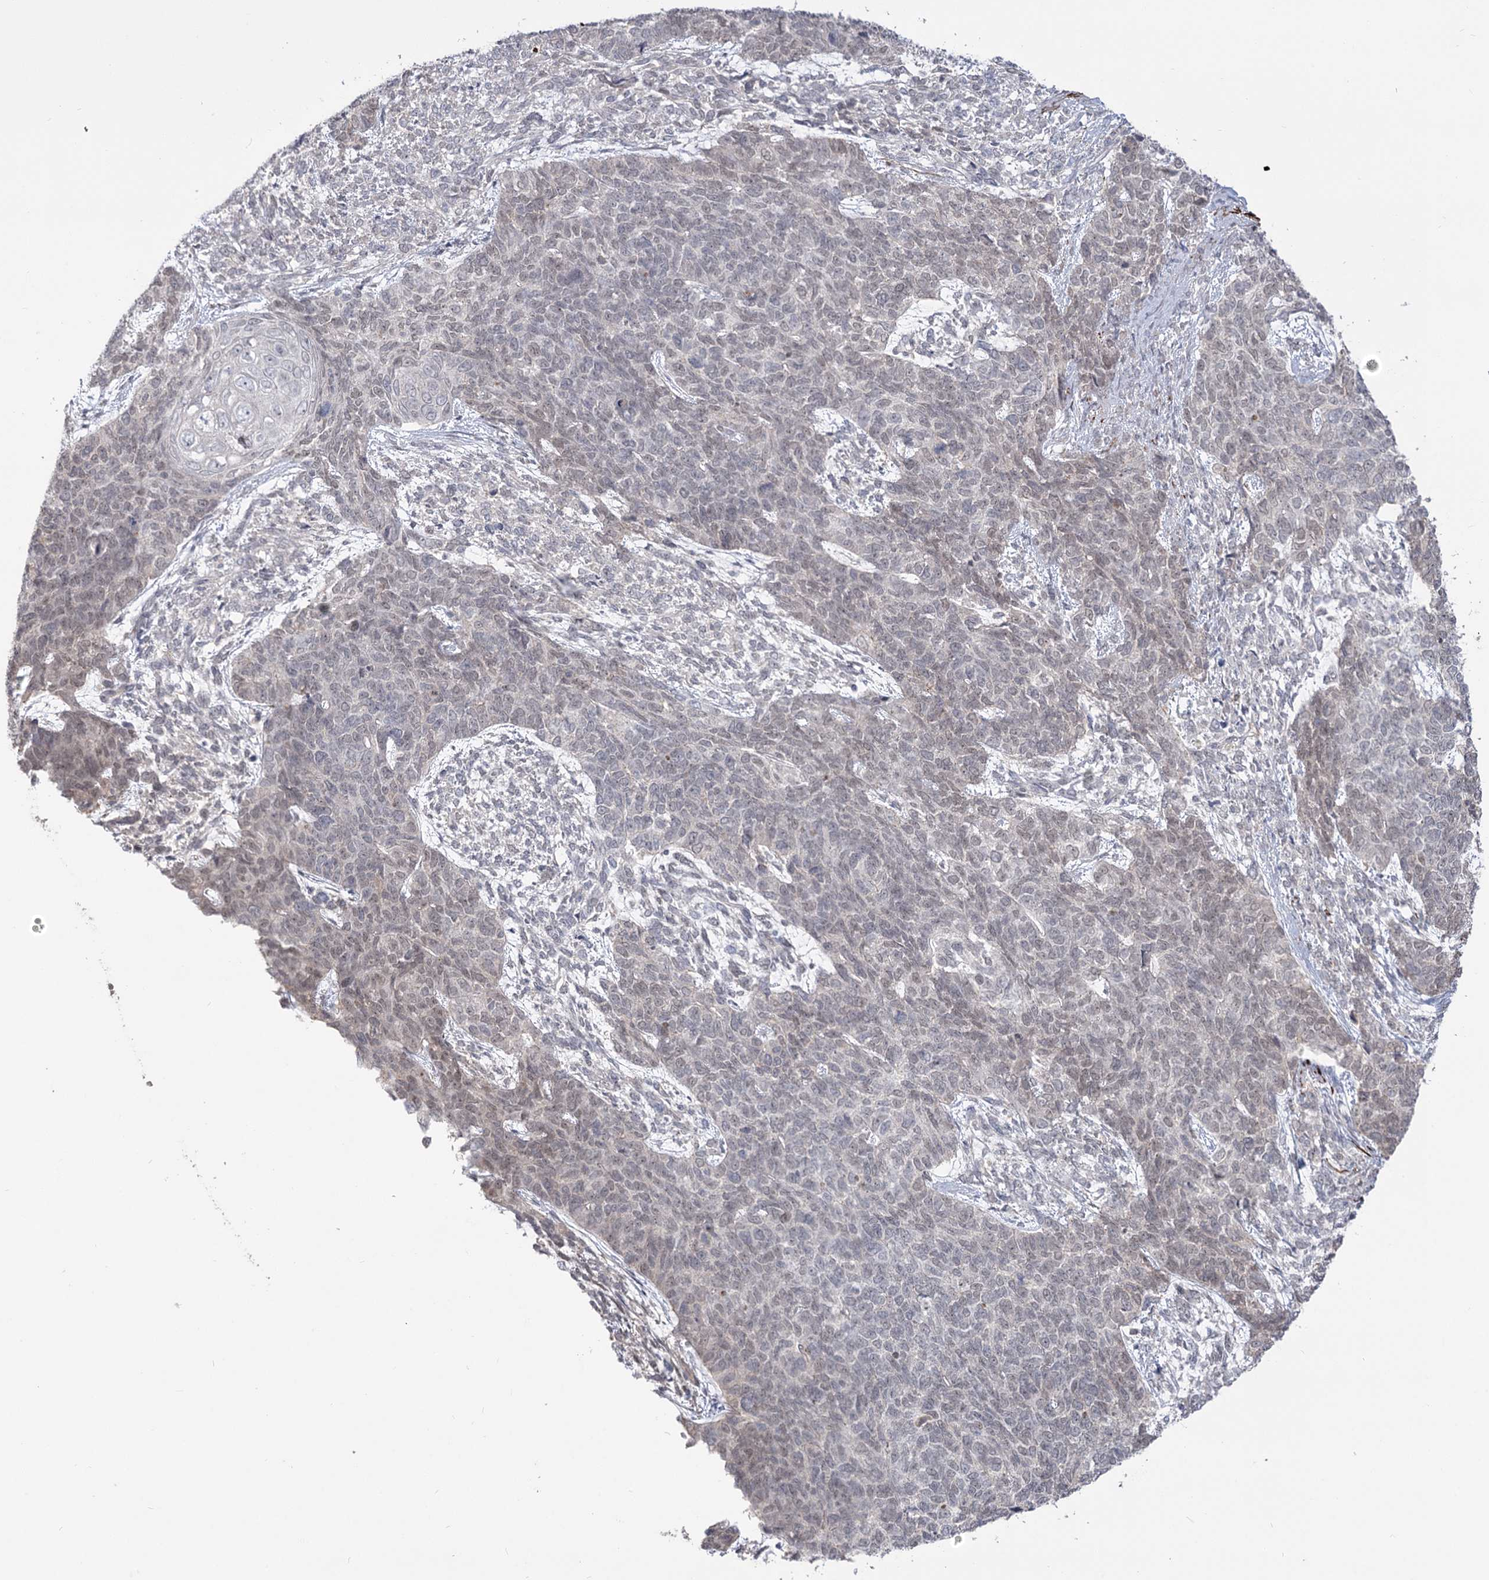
{"staining": {"intensity": "negative", "quantity": "none", "location": "none"}, "tissue": "cervical cancer", "cell_type": "Tumor cells", "image_type": "cancer", "snomed": [{"axis": "morphology", "description": "Squamous cell carcinoma, NOS"}, {"axis": "topography", "description": "Cervix"}], "caption": "Histopathology image shows no protein positivity in tumor cells of cervical cancer tissue. (DAB (3,3'-diaminobenzidine) IHC visualized using brightfield microscopy, high magnification).", "gene": "ZSCAN23", "patient": {"sex": "female", "age": 63}}